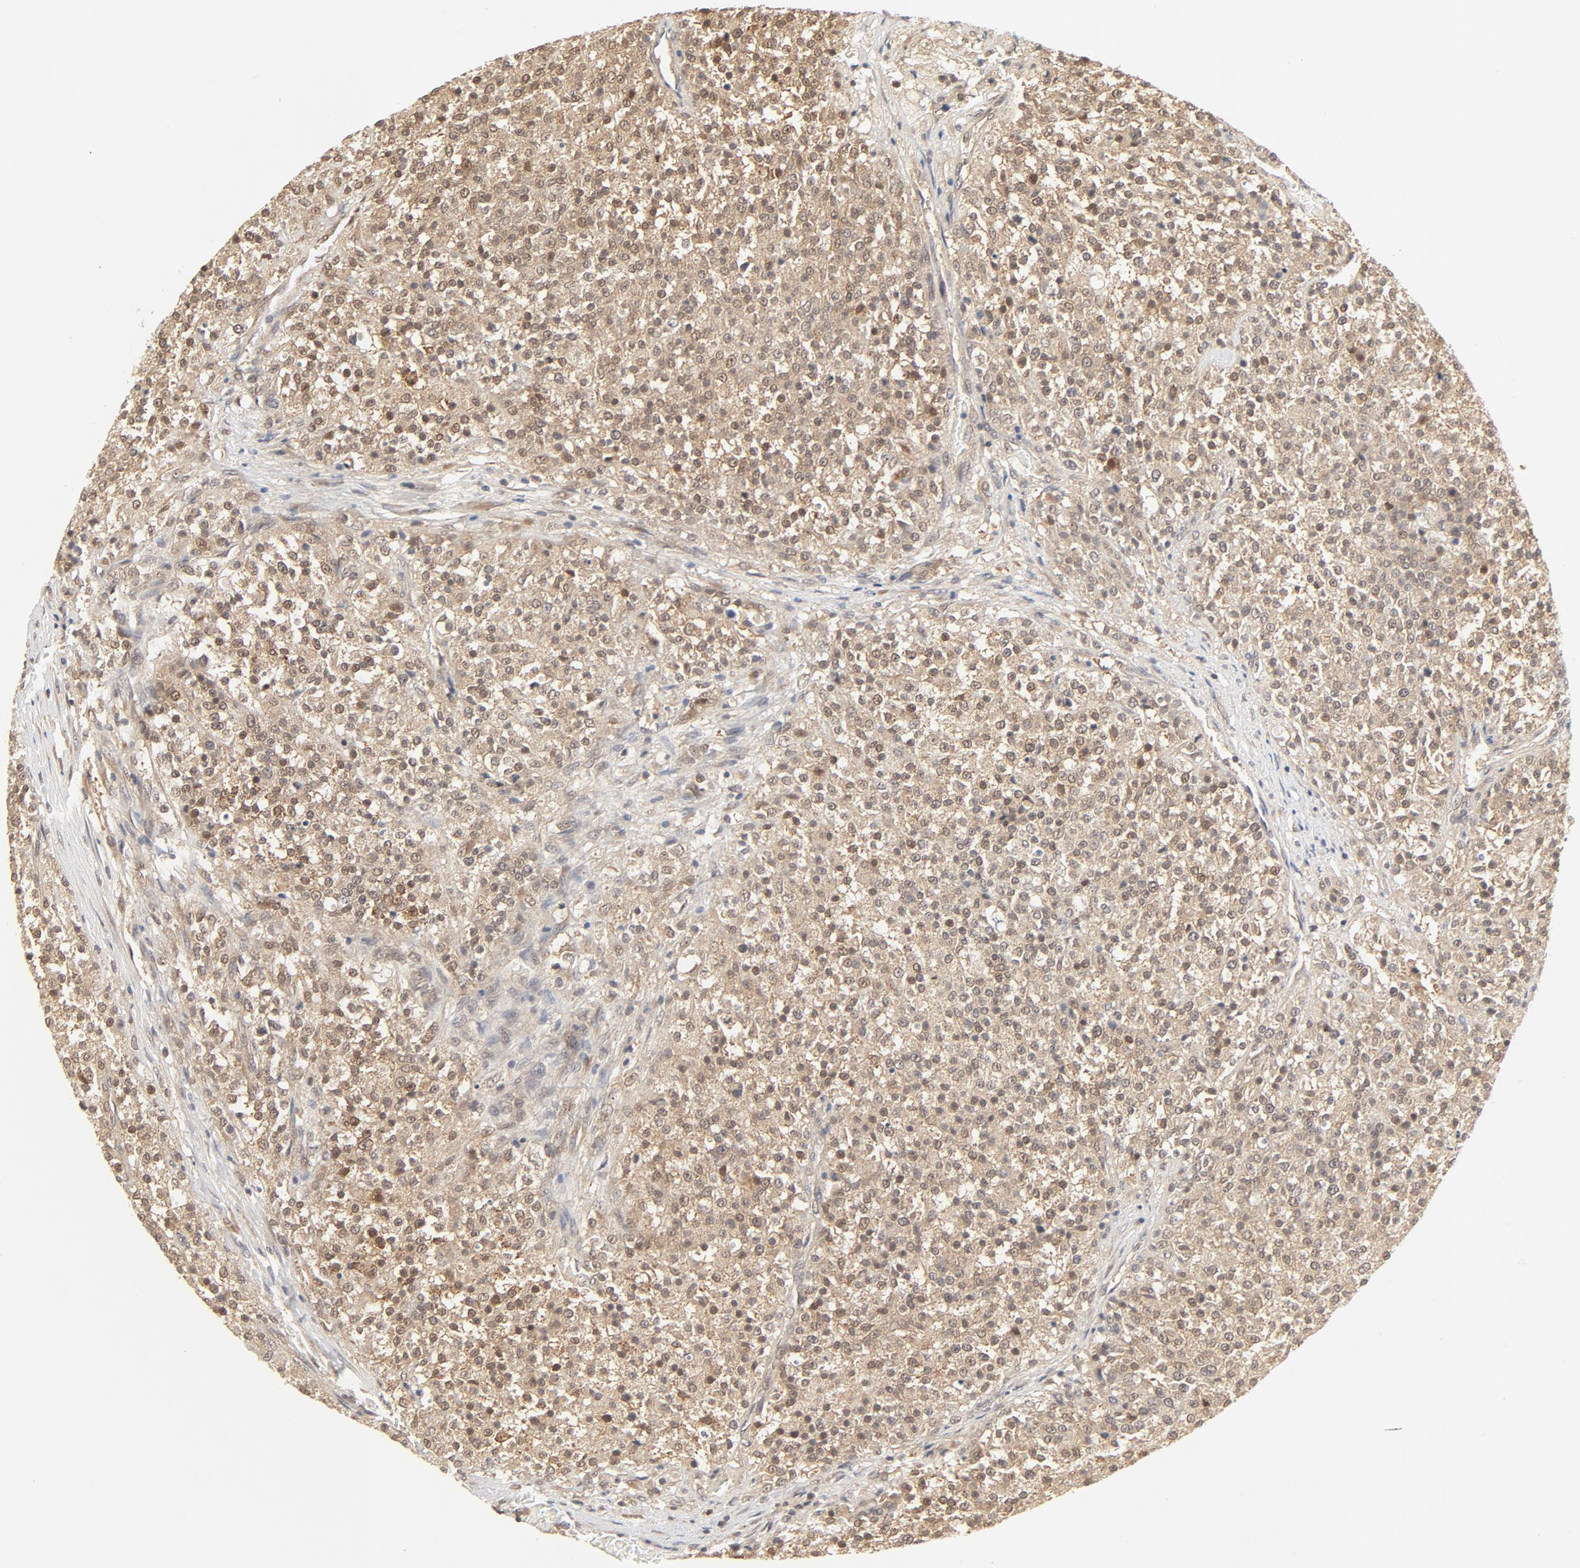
{"staining": {"intensity": "weak", "quantity": ">75%", "location": "cytoplasmic/membranous,nuclear"}, "tissue": "testis cancer", "cell_type": "Tumor cells", "image_type": "cancer", "snomed": [{"axis": "morphology", "description": "Seminoma, NOS"}, {"axis": "topography", "description": "Testis"}], "caption": "The image demonstrates immunohistochemical staining of seminoma (testis). There is weak cytoplasmic/membranous and nuclear staining is present in approximately >75% of tumor cells.", "gene": "NEDD8", "patient": {"sex": "male", "age": 59}}